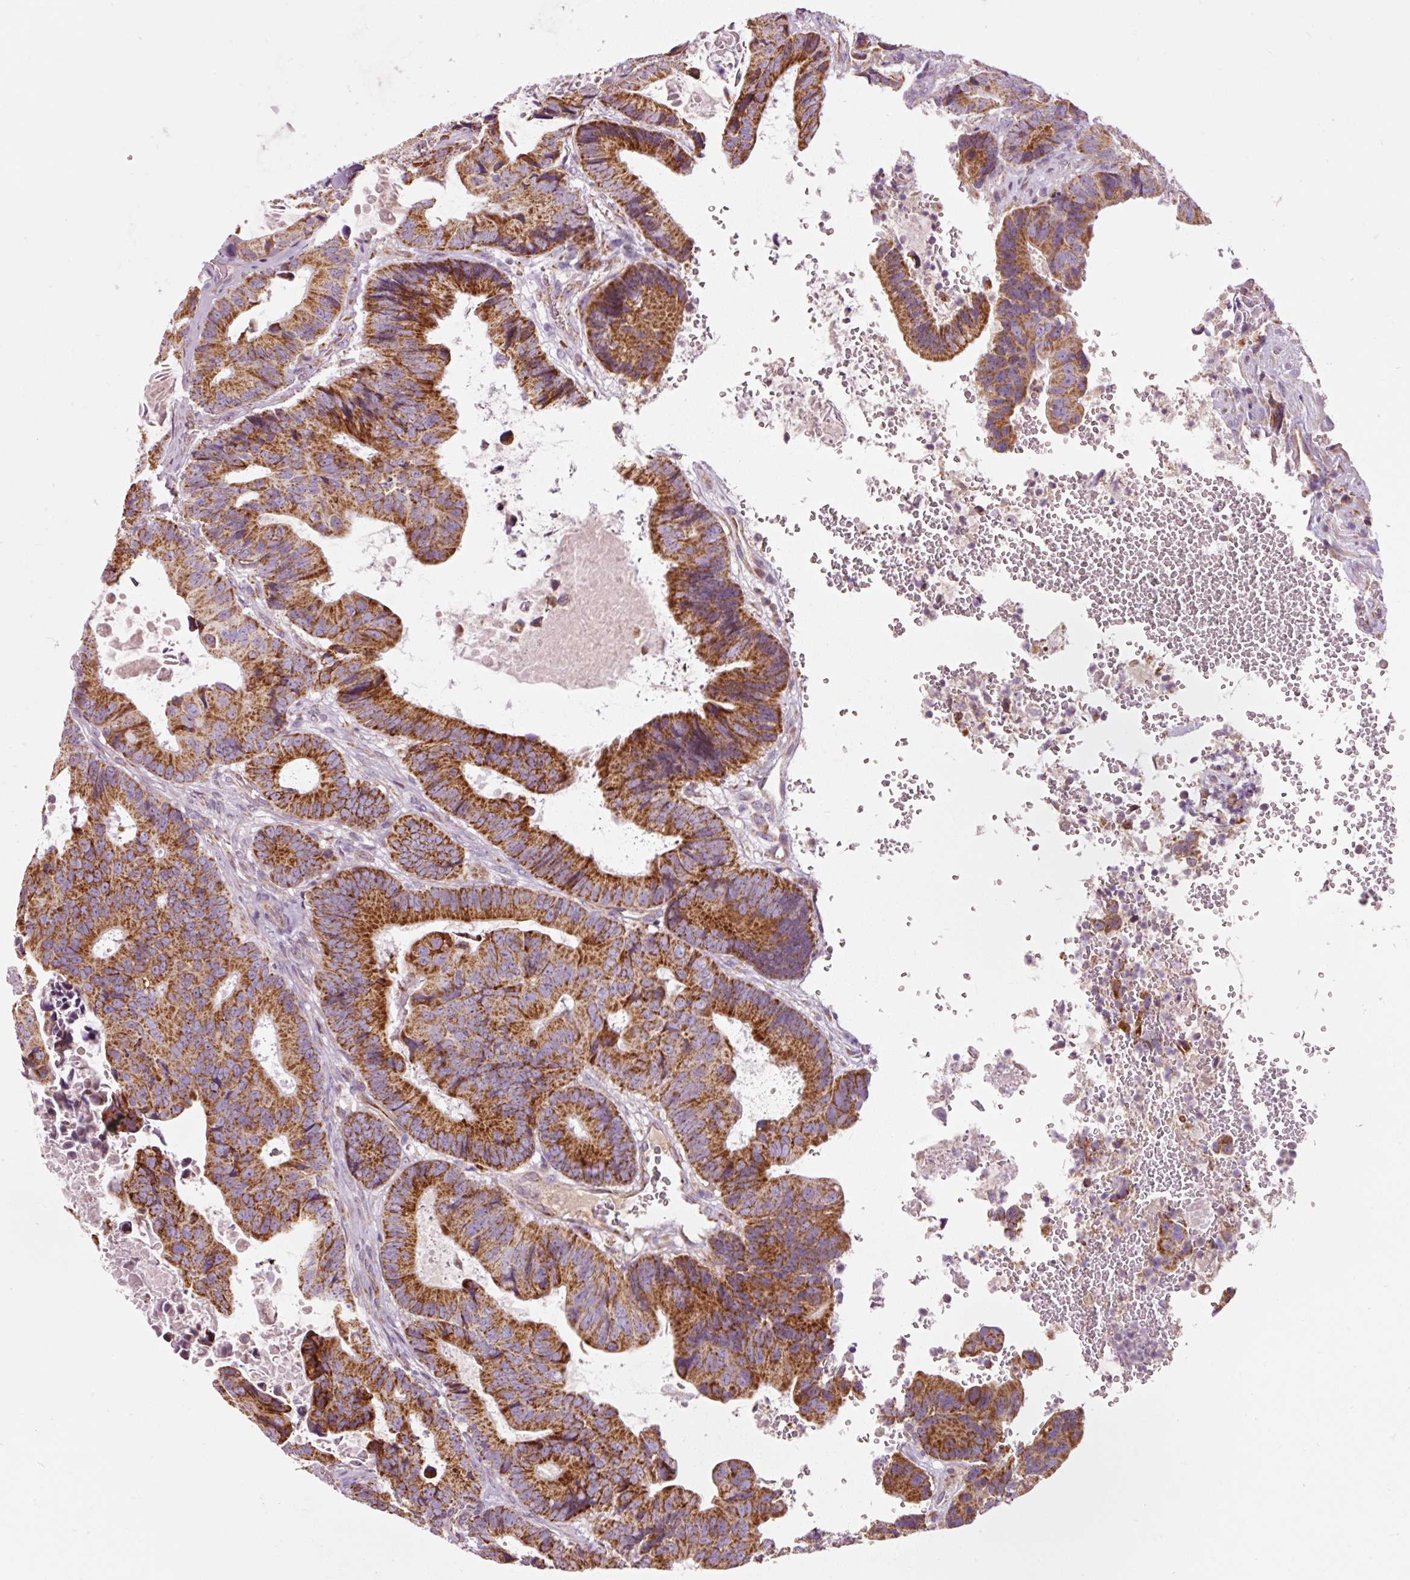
{"staining": {"intensity": "strong", "quantity": ">75%", "location": "cytoplasmic/membranous"}, "tissue": "colorectal cancer", "cell_type": "Tumor cells", "image_type": "cancer", "snomed": [{"axis": "morphology", "description": "Adenocarcinoma, NOS"}, {"axis": "topography", "description": "Colon"}], "caption": "Colorectal cancer stained with a brown dye demonstrates strong cytoplasmic/membranous positive positivity in approximately >75% of tumor cells.", "gene": "NDUFB4", "patient": {"sex": "male", "age": 85}}